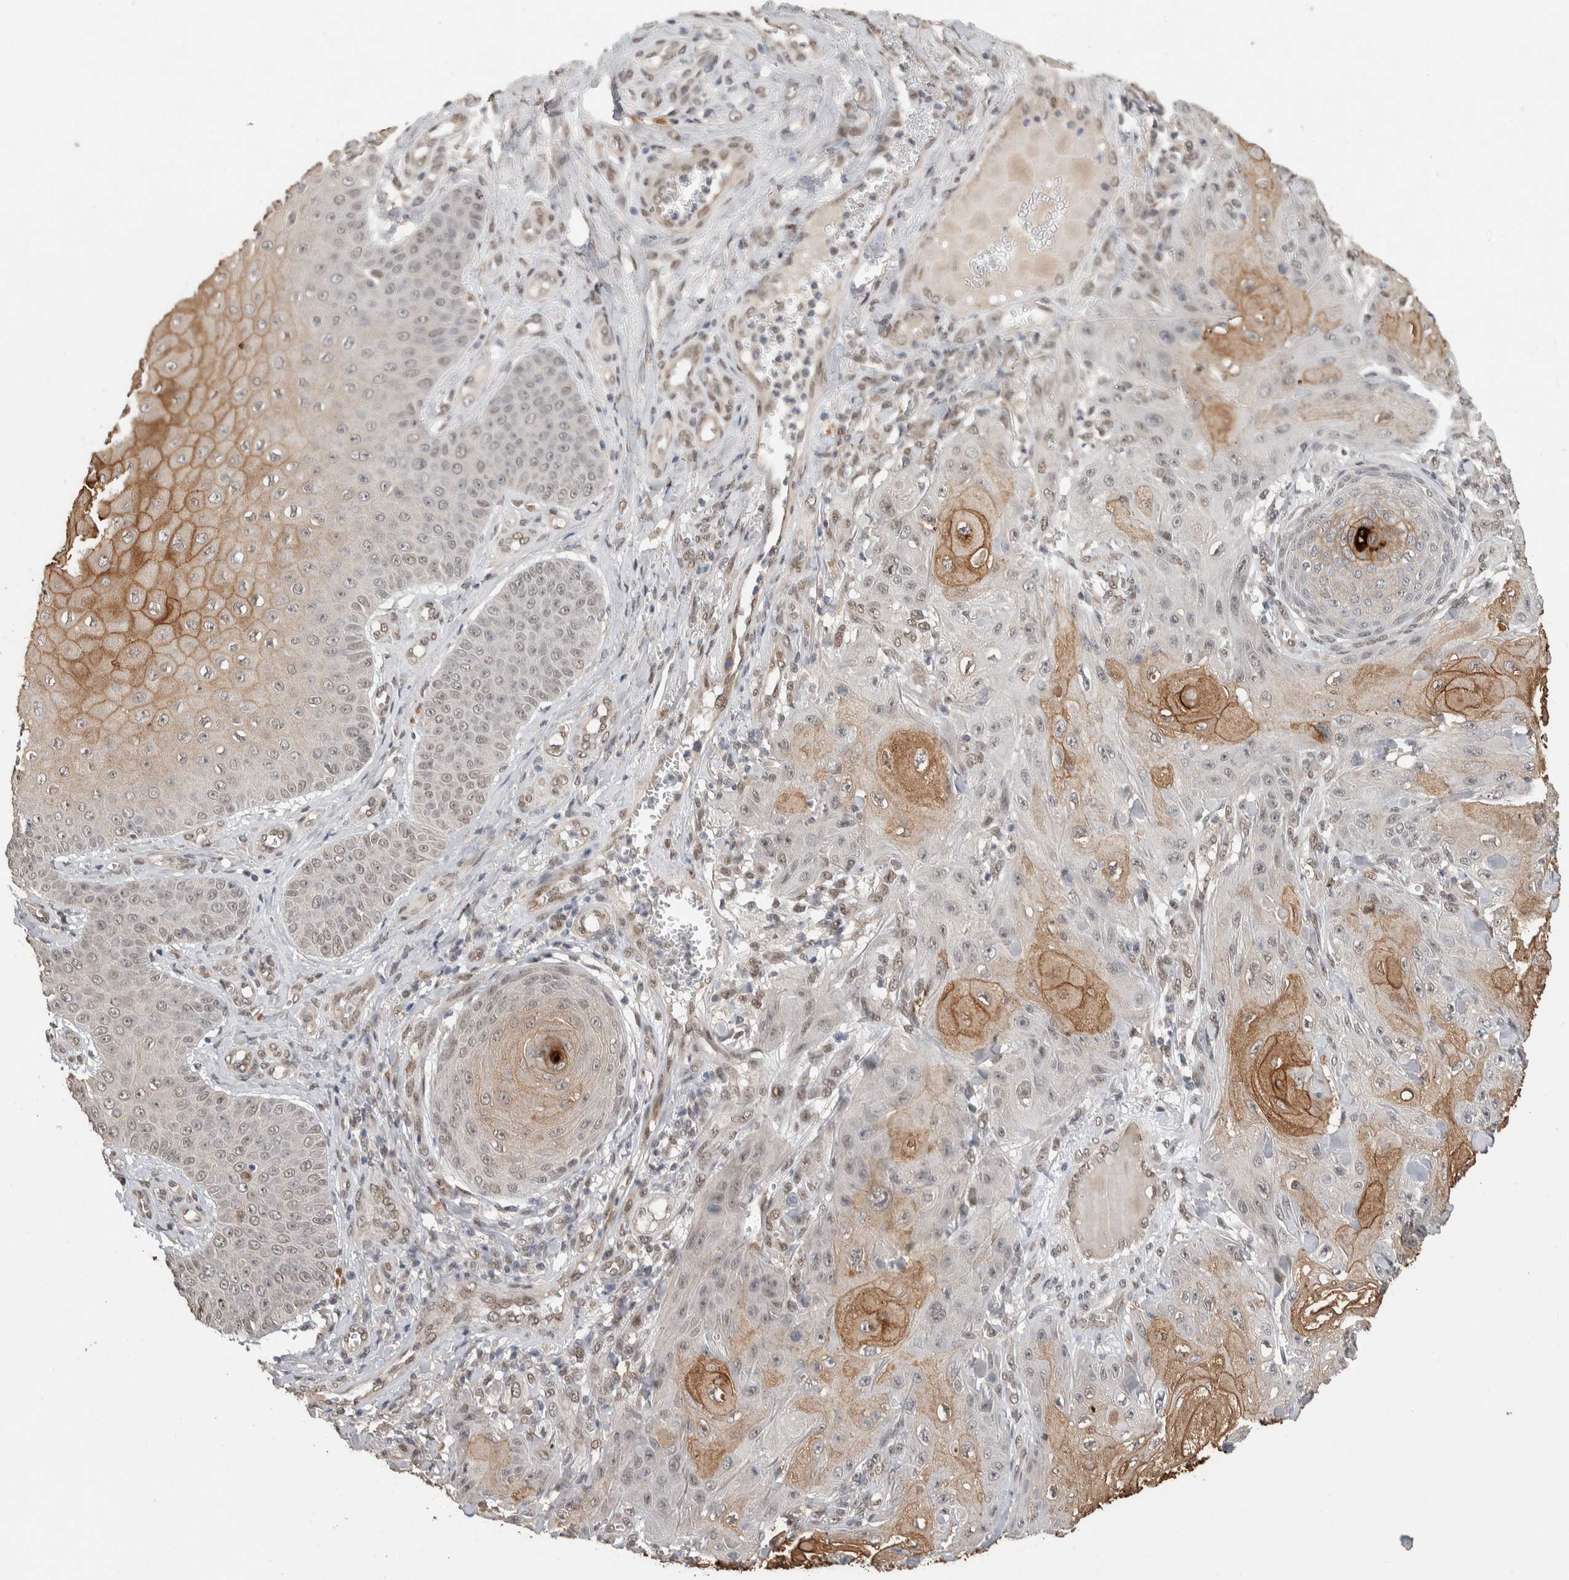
{"staining": {"intensity": "moderate", "quantity": "25%-75%", "location": "cytoplasmic/membranous"}, "tissue": "skin cancer", "cell_type": "Tumor cells", "image_type": "cancer", "snomed": [{"axis": "morphology", "description": "Squamous cell carcinoma, NOS"}, {"axis": "topography", "description": "Skin"}], "caption": "A brown stain highlights moderate cytoplasmic/membranous staining of a protein in human skin cancer tumor cells.", "gene": "CYSRT1", "patient": {"sex": "male", "age": 74}}